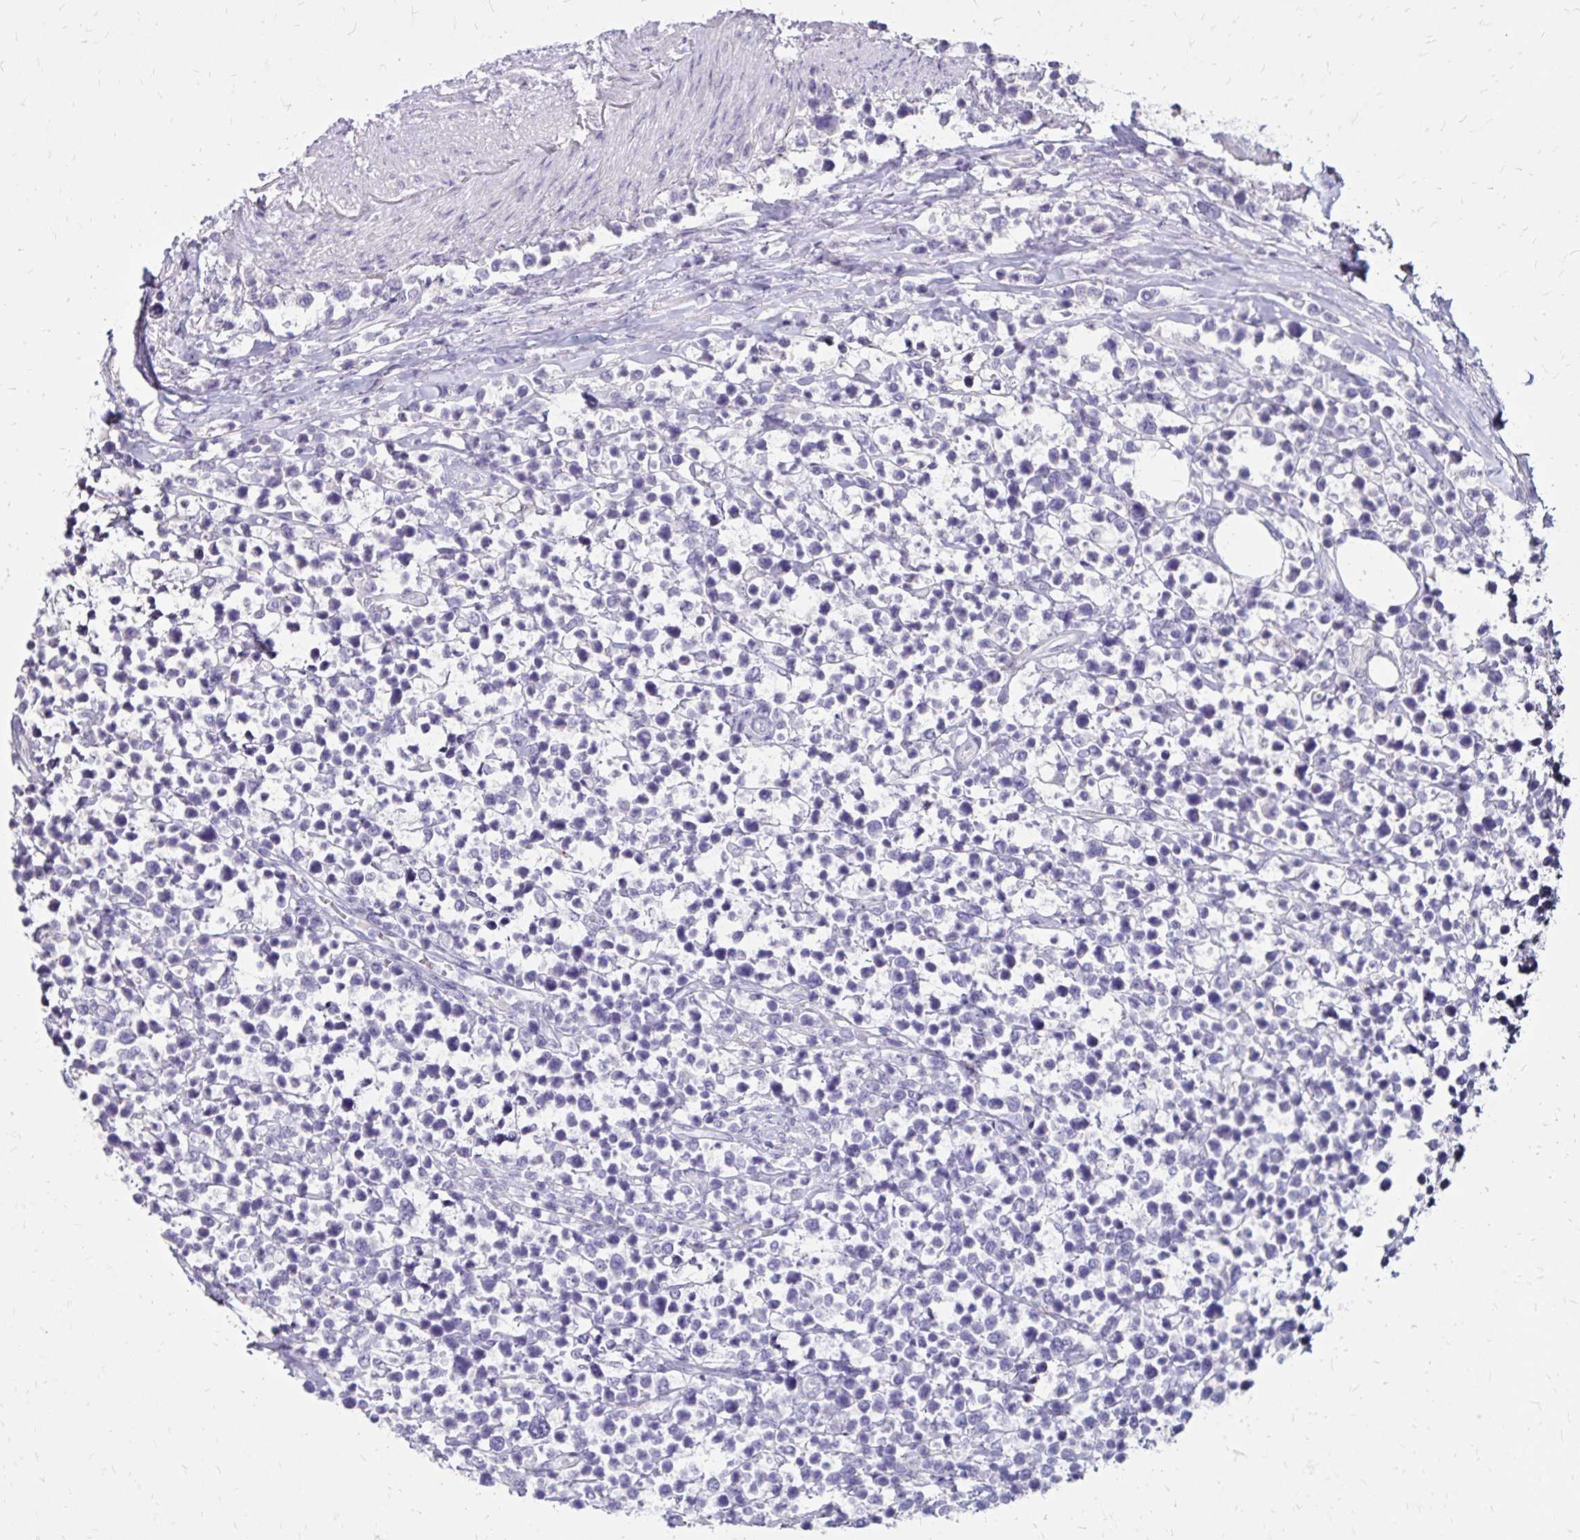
{"staining": {"intensity": "negative", "quantity": "none", "location": "none"}, "tissue": "lymphoma", "cell_type": "Tumor cells", "image_type": "cancer", "snomed": [{"axis": "morphology", "description": "Malignant lymphoma, non-Hodgkin's type, High grade"}, {"axis": "topography", "description": "Soft tissue"}], "caption": "Tumor cells show no significant positivity in high-grade malignant lymphoma, non-Hodgkin's type.", "gene": "SH3GL3", "patient": {"sex": "female", "age": 56}}